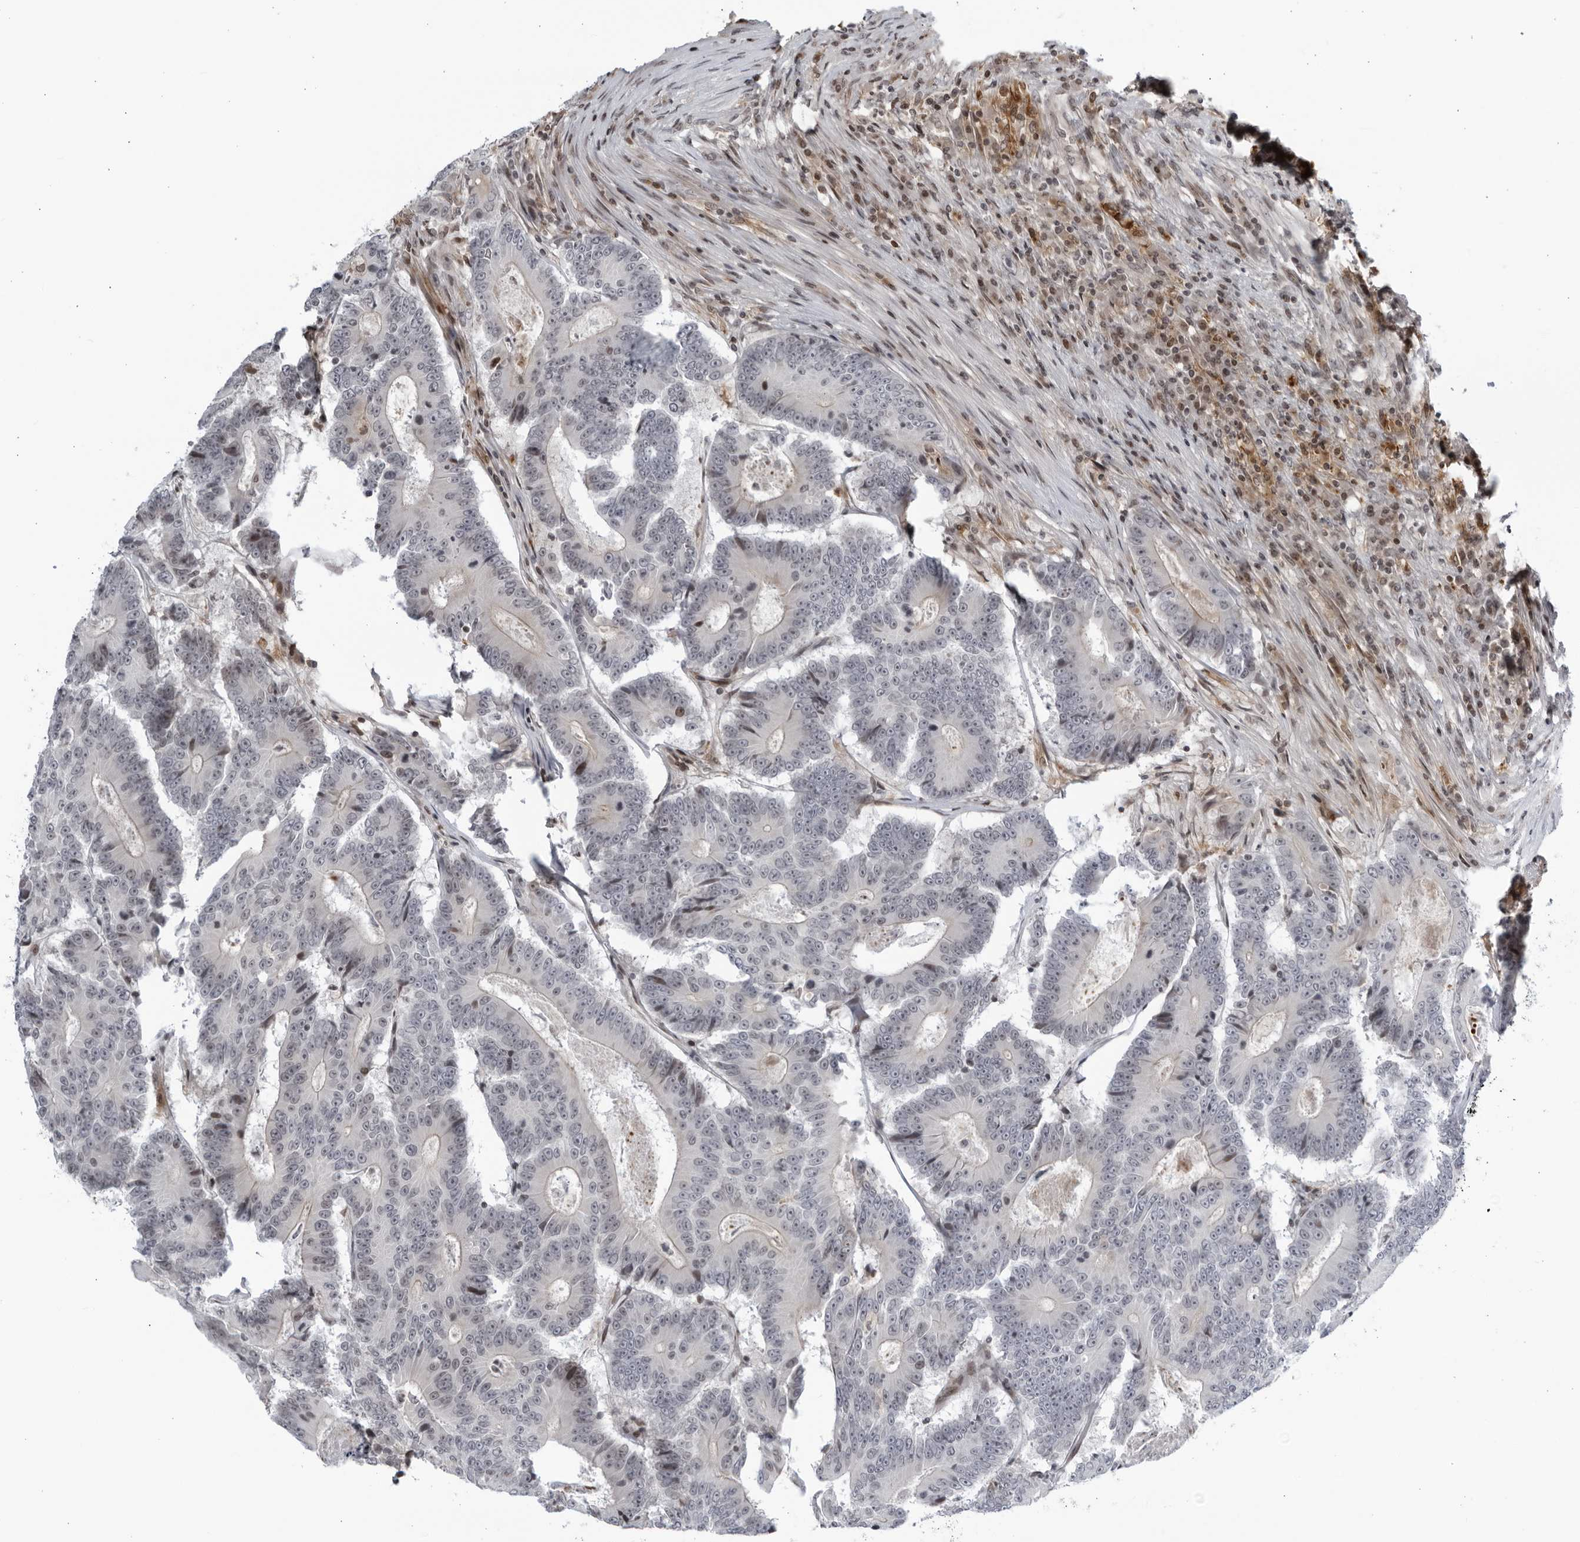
{"staining": {"intensity": "negative", "quantity": "none", "location": "none"}, "tissue": "colorectal cancer", "cell_type": "Tumor cells", "image_type": "cancer", "snomed": [{"axis": "morphology", "description": "Adenocarcinoma, NOS"}, {"axis": "topography", "description": "Colon"}], "caption": "Immunohistochemistry (IHC) of colorectal adenocarcinoma shows no staining in tumor cells.", "gene": "DTL", "patient": {"sex": "male", "age": 83}}